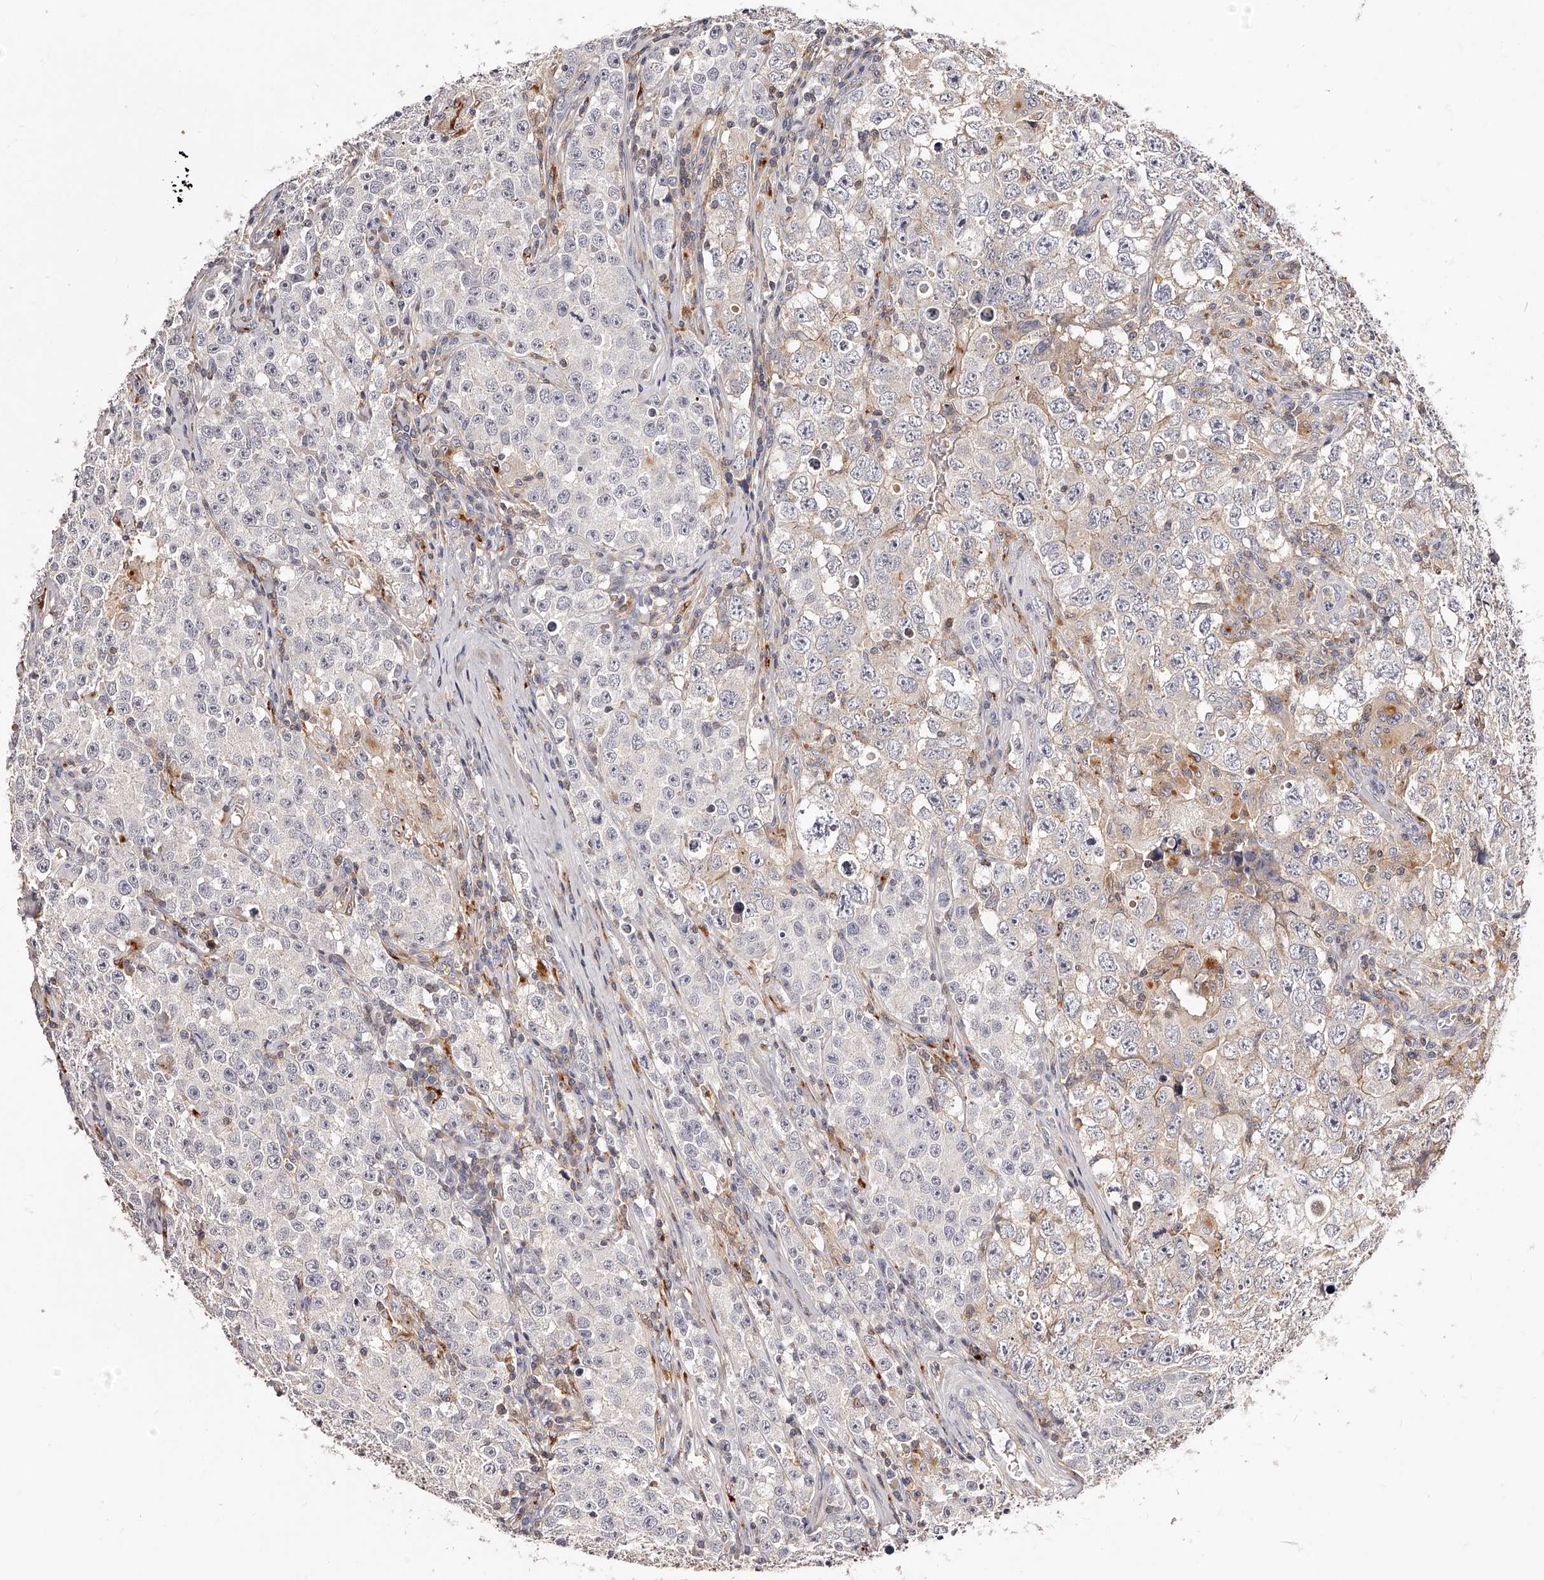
{"staining": {"intensity": "weak", "quantity": "<25%", "location": "cytoplasmic/membranous"}, "tissue": "testis cancer", "cell_type": "Tumor cells", "image_type": "cancer", "snomed": [{"axis": "morphology", "description": "Seminoma, NOS"}, {"axis": "morphology", "description": "Carcinoma, Embryonal, NOS"}, {"axis": "topography", "description": "Testis"}], "caption": "Immunohistochemistry image of neoplastic tissue: human testis embryonal carcinoma stained with DAB (3,3'-diaminobenzidine) displays no significant protein staining in tumor cells. The staining was performed using DAB to visualize the protein expression in brown, while the nuclei were stained in blue with hematoxylin (Magnification: 20x).", "gene": "PHACTR1", "patient": {"sex": "male", "age": 43}}